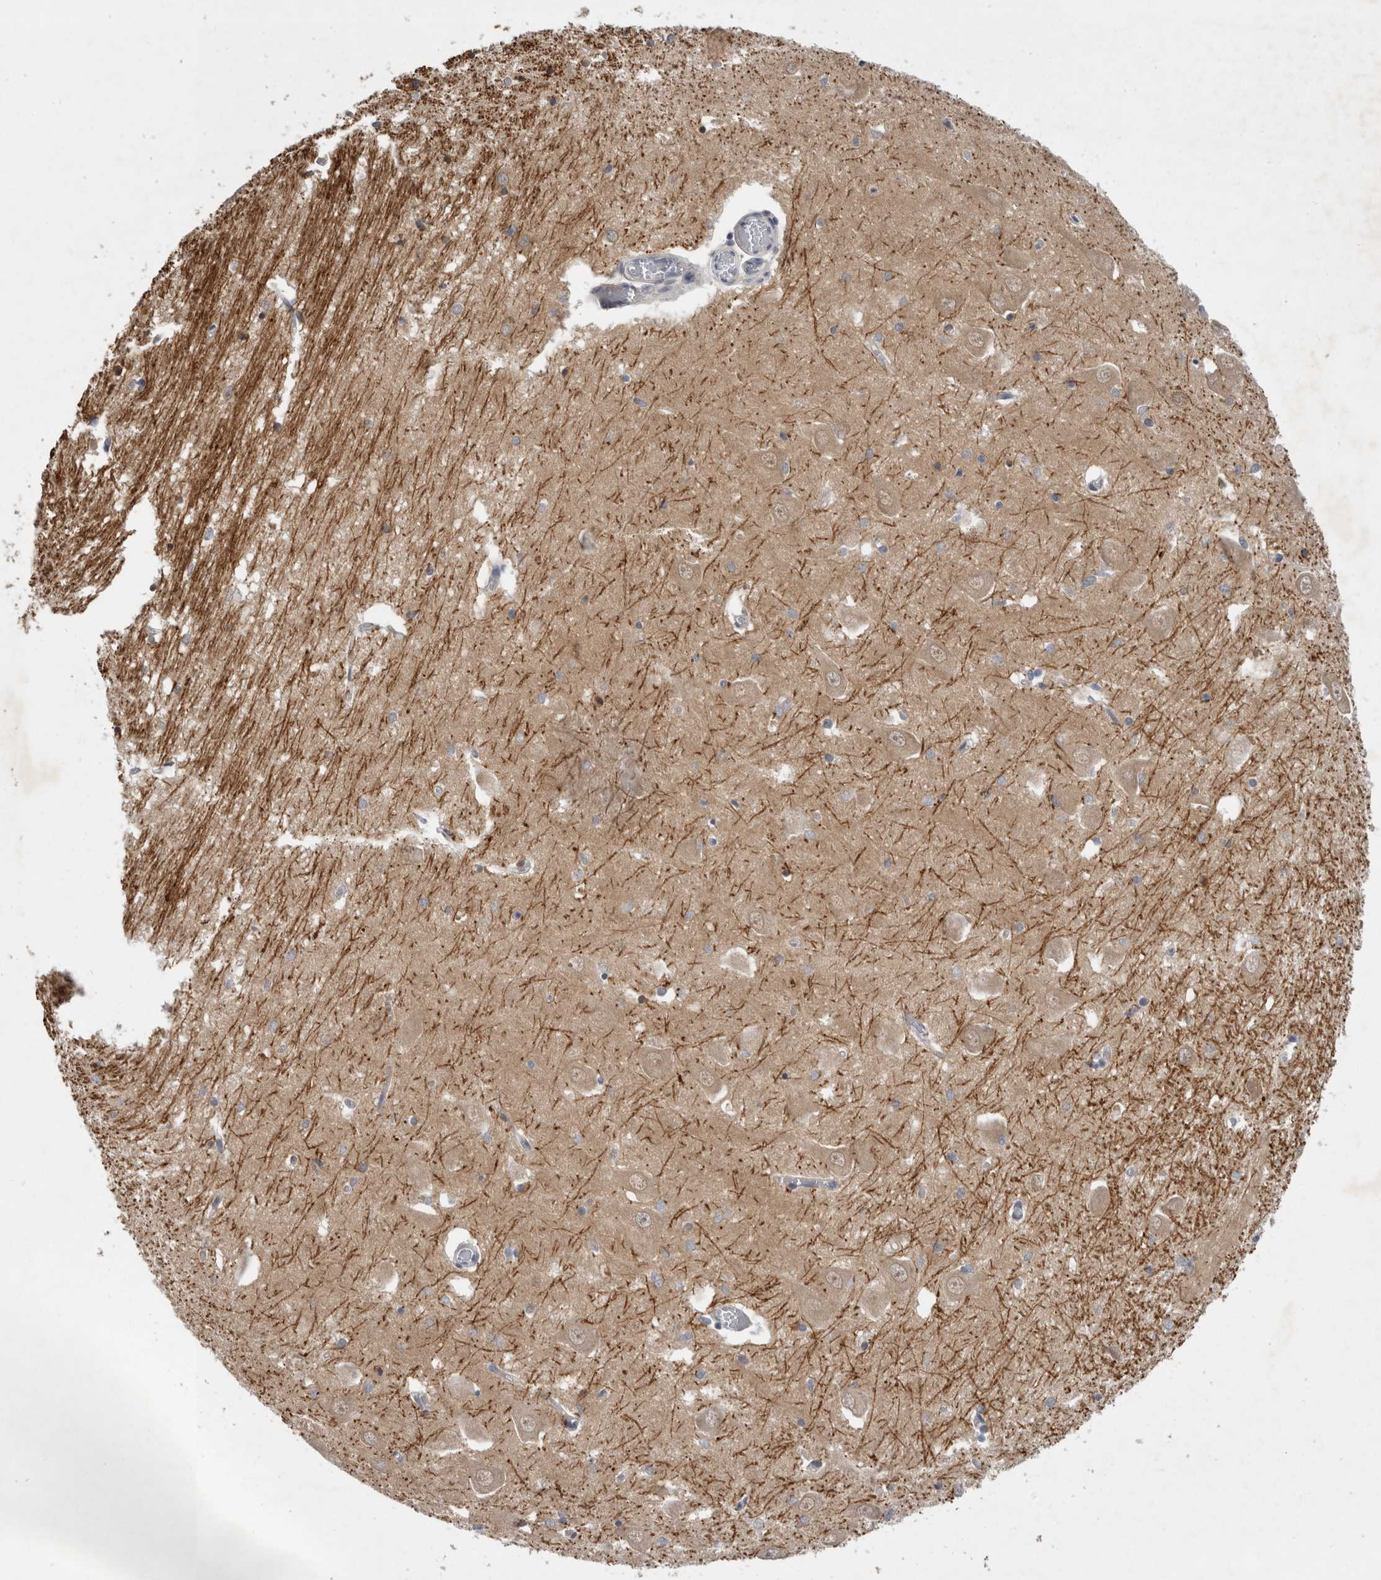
{"staining": {"intensity": "weak", "quantity": "<25%", "location": "cytoplasmic/membranous"}, "tissue": "hippocampus", "cell_type": "Glial cells", "image_type": "normal", "snomed": [{"axis": "morphology", "description": "Normal tissue, NOS"}, {"axis": "topography", "description": "Hippocampus"}], "caption": "IHC image of unremarkable human hippocampus stained for a protein (brown), which demonstrates no positivity in glial cells. Nuclei are stained in blue.", "gene": "AASDHPPT", "patient": {"sex": "male", "age": 70}}